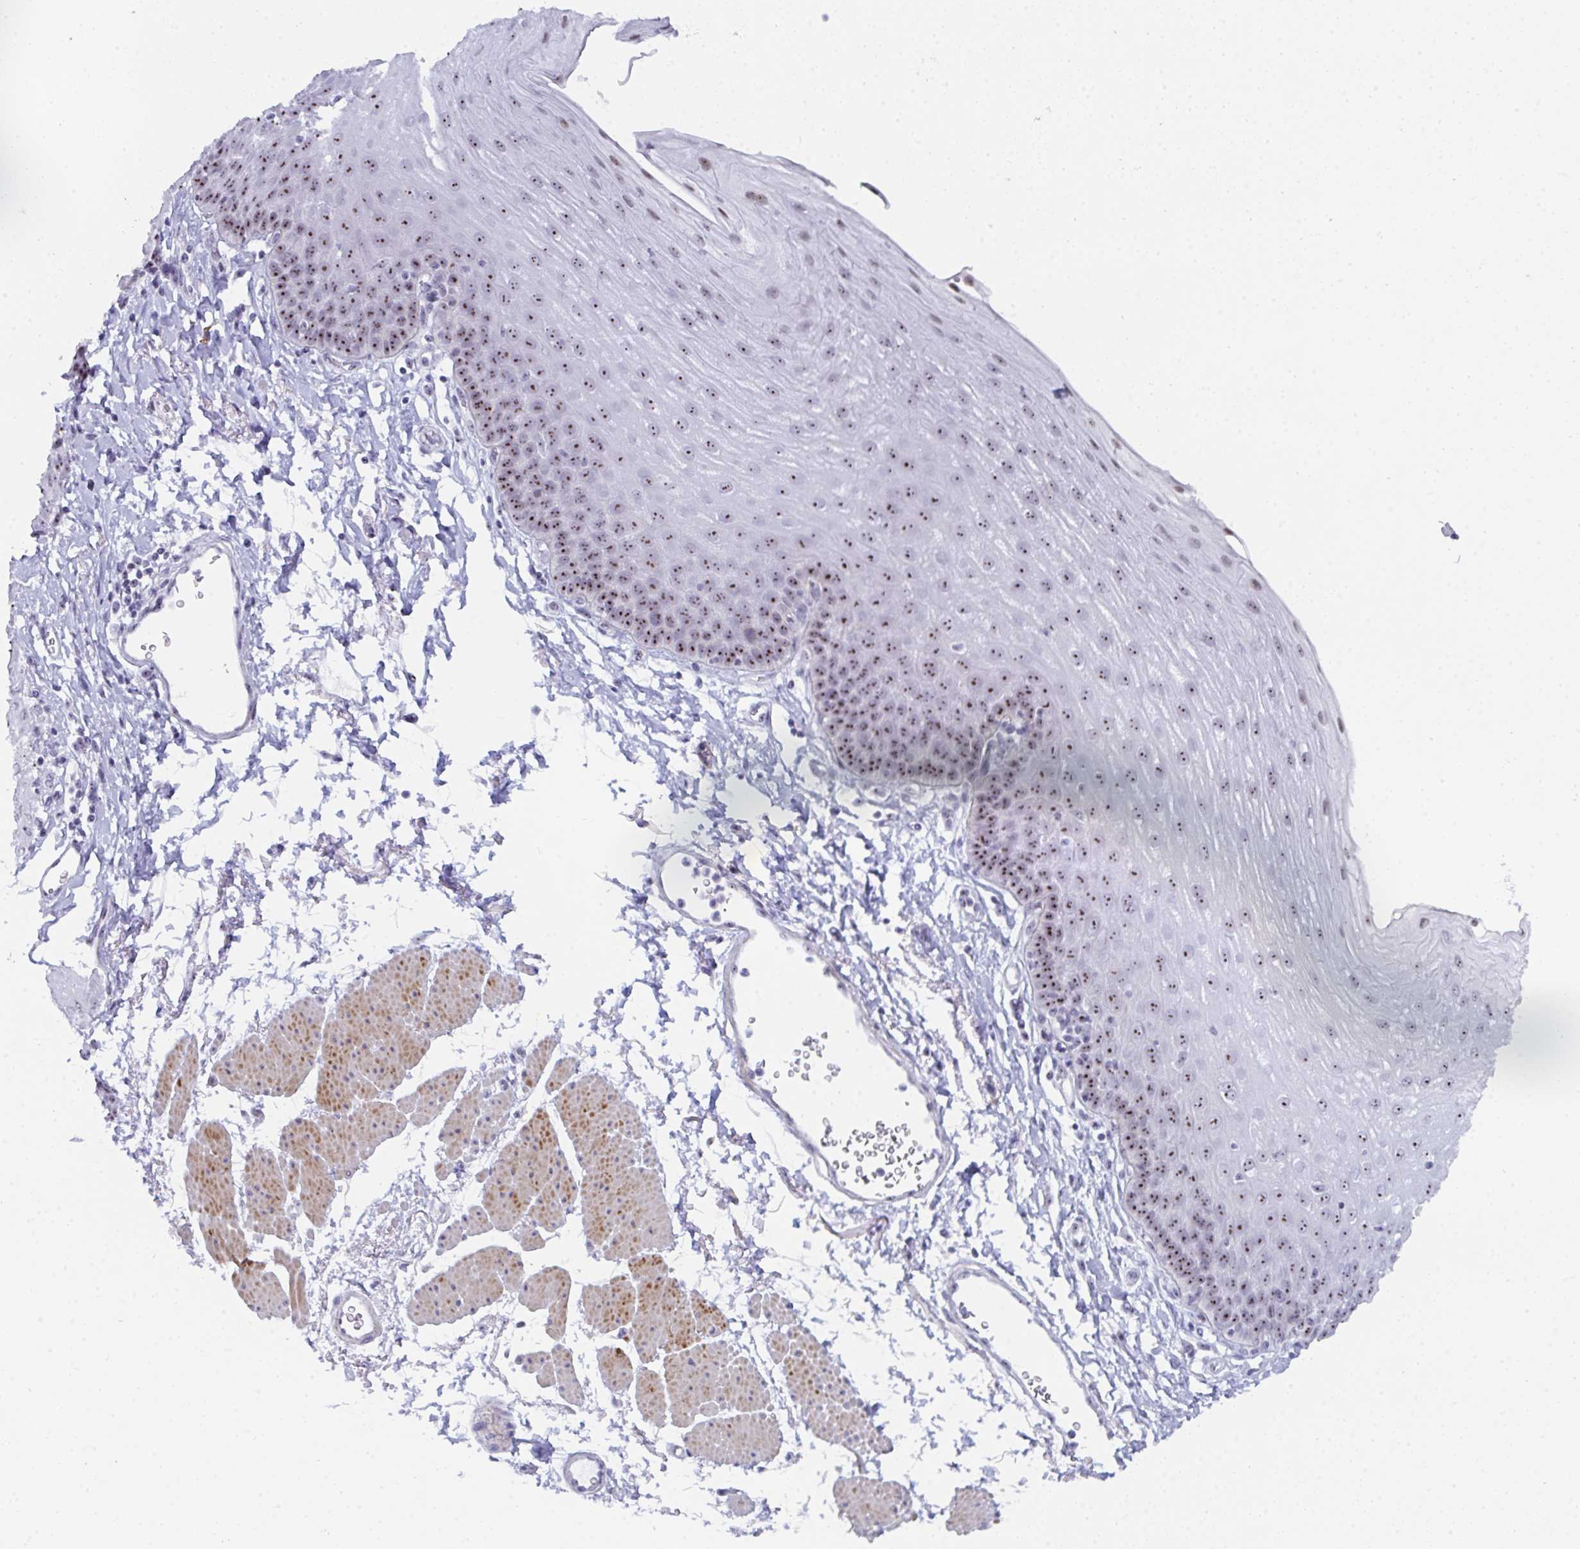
{"staining": {"intensity": "moderate", "quantity": ">75%", "location": "nuclear"}, "tissue": "esophagus", "cell_type": "Squamous epithelial cells", "image_type": "normal", "snomed": [{"axis": "morphology", "description": "Normal tissue, NOS"}, {"axis": "topography", "description": "Esophagus"}], "caption": "A brown stain highlights moderate nuclear staining of a protein in squamous epithelial cells of benign human esophagus. (DAB IHC with brightfield microscopy, high magnification).", "gene": "NOP10", "patient": {"sex": "female", "age": 81}}